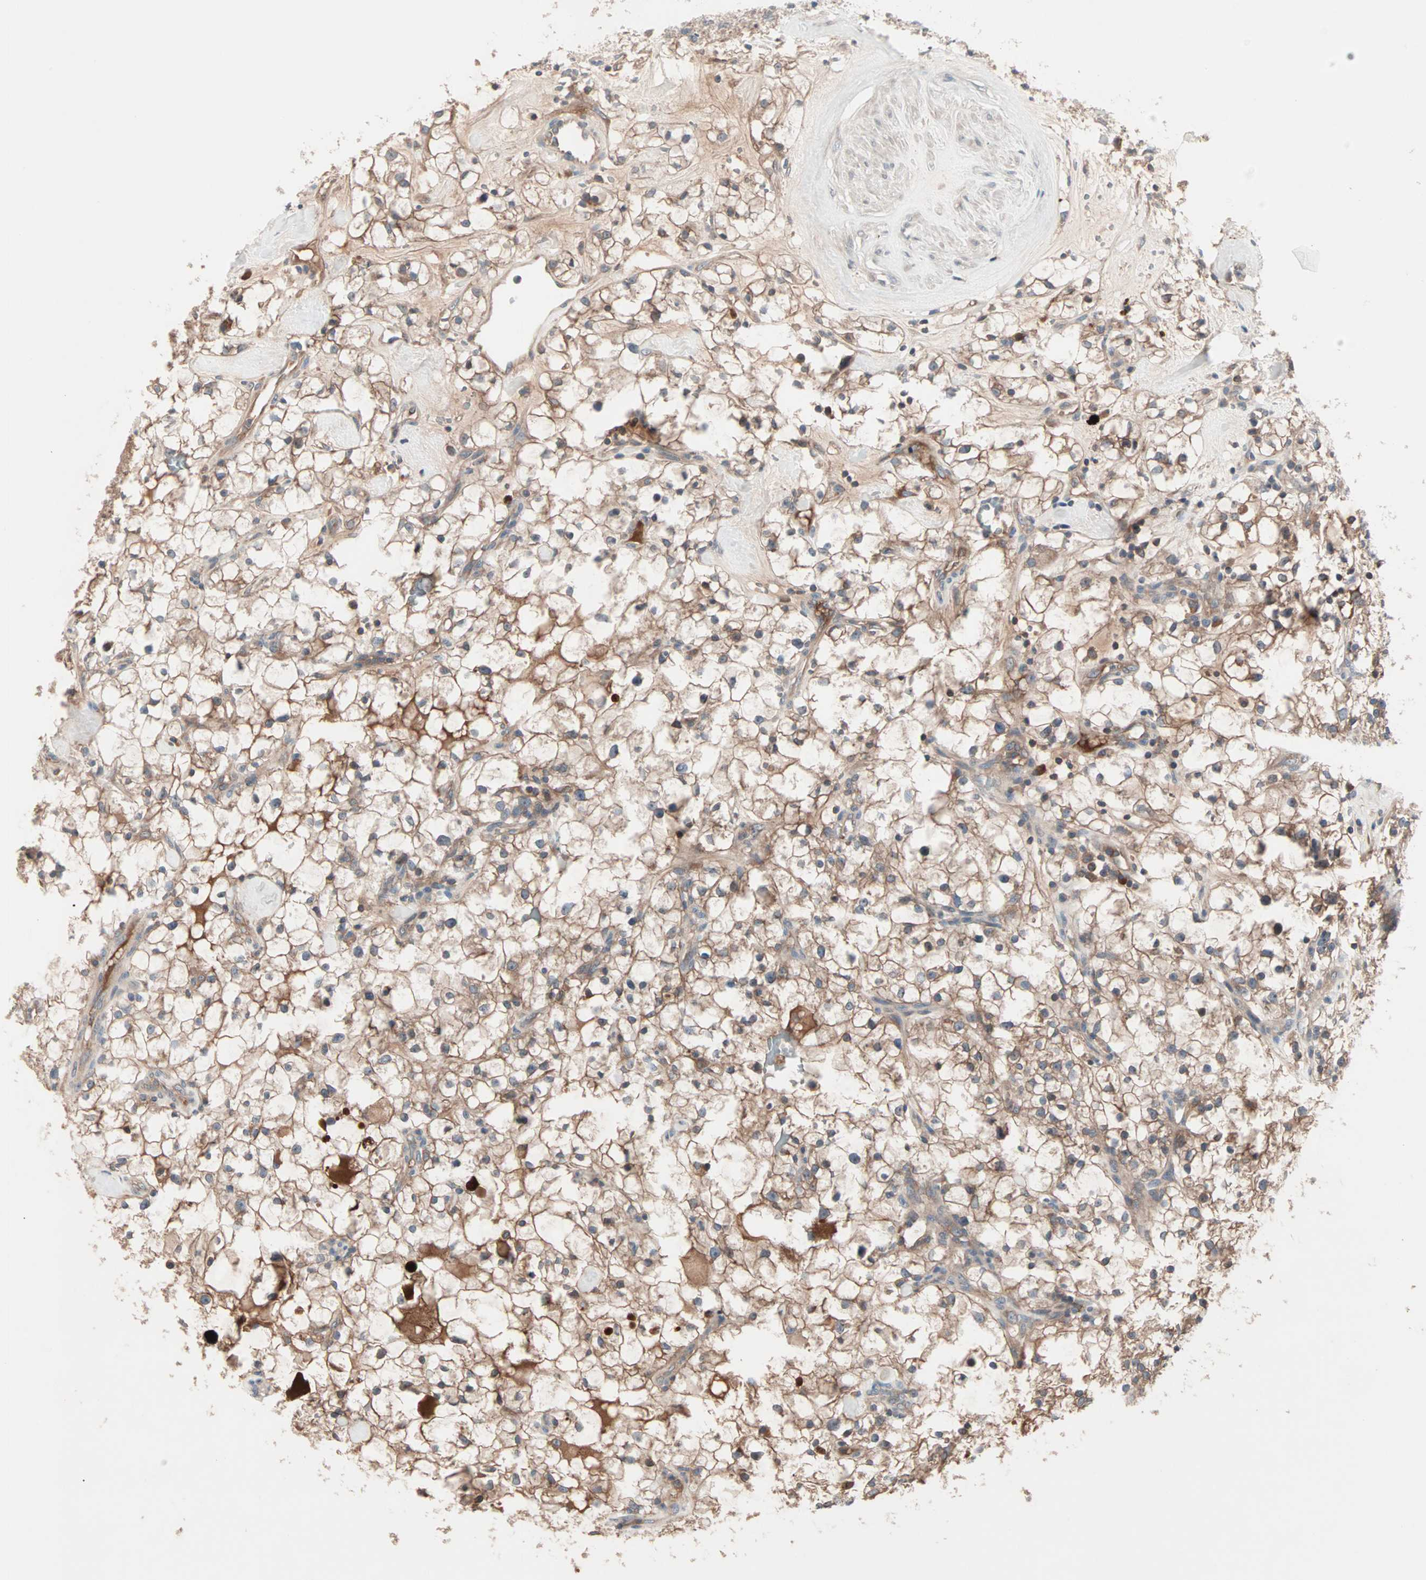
{"staining": {"intensity": "moderate", "quantity": ">75%", "location": "cytoplasmic/membranous"}, "tissue": "renal cancer", "cell_type": "Tumor cells", "image_type": "cancer", "snomed": [{"axis": "morphology", "description": "Adenocarcinoma, NOS"}, {"axis": "topography", "description": "Kidney"}], "caption": "DAB immunohistochemical staining of human renal cancer (adenocarcinoma) reveals moderate cytoplasmic/membranous protein staining in about >75% of tumor cells.", "gene": "CAD", "patient": {"sex": "female", "age": 60}}